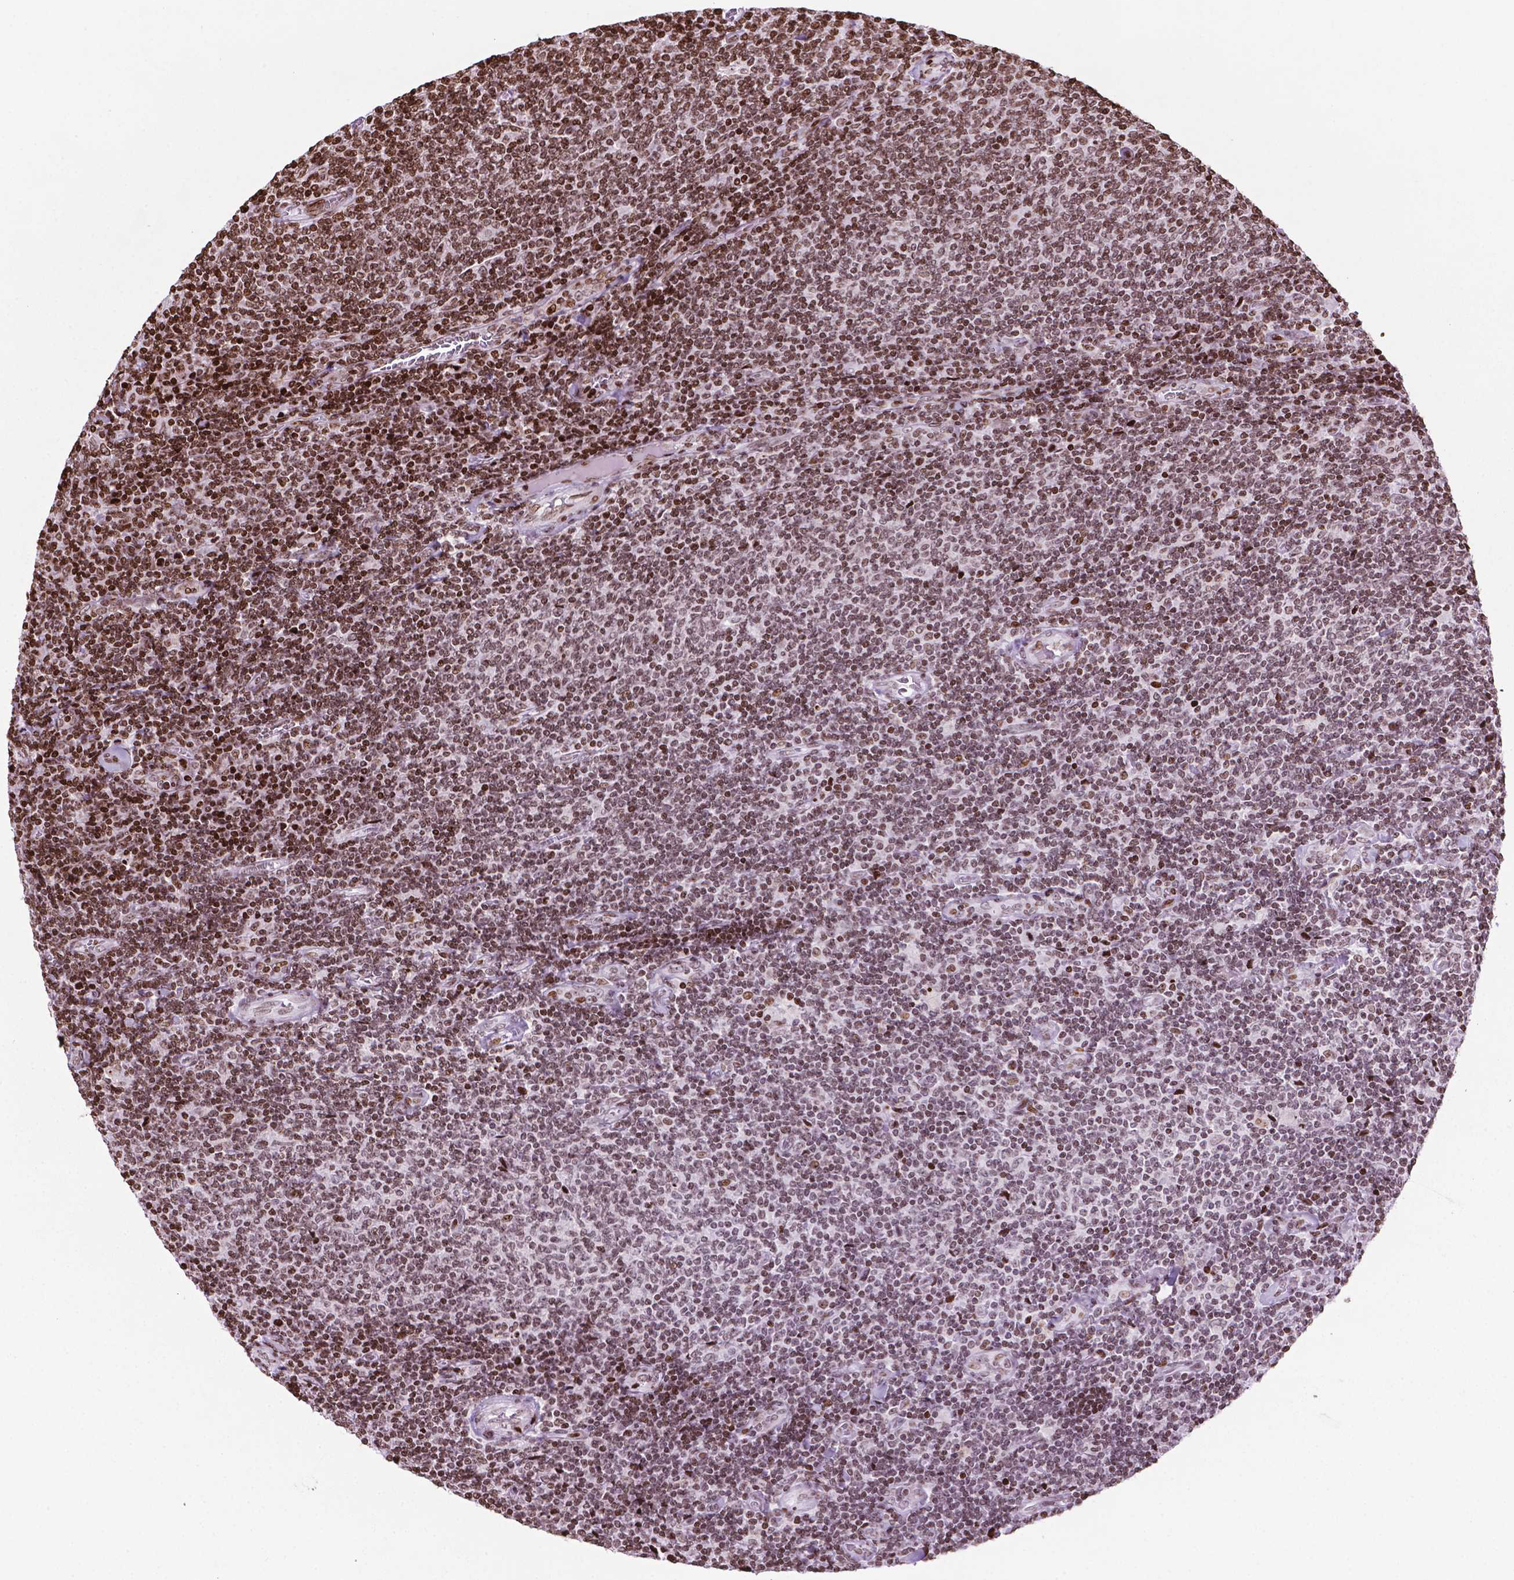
{"staining": {"intensity": "moderate", "quantity": ">75%", "location": "nuclear"}, "tissue": "lymphoma", "cell_type": "Tumor cells", "image_type": "cancer", "snomed": [{"axis": "morphology", "description": "Malignant lymphoma, non-Hodgkin's type, Low grade"}, {"axis": "topography", "description": "Lymph node"}], "caption": "Brown immunohistochemical staining in malignant lymphoma, non-Hodgkin's type (low-grade) exhibits moderate nuclear expression in approximately >75% of tumor cells. The staining is performed using DAB (3,3'-diaminobenzidine) brown chromogen to label protein expression. The nuclei are counter-stained blue using hematoxylin.", "gene": "TMEM250", "patient": {"sex": "male", "age": 52}}